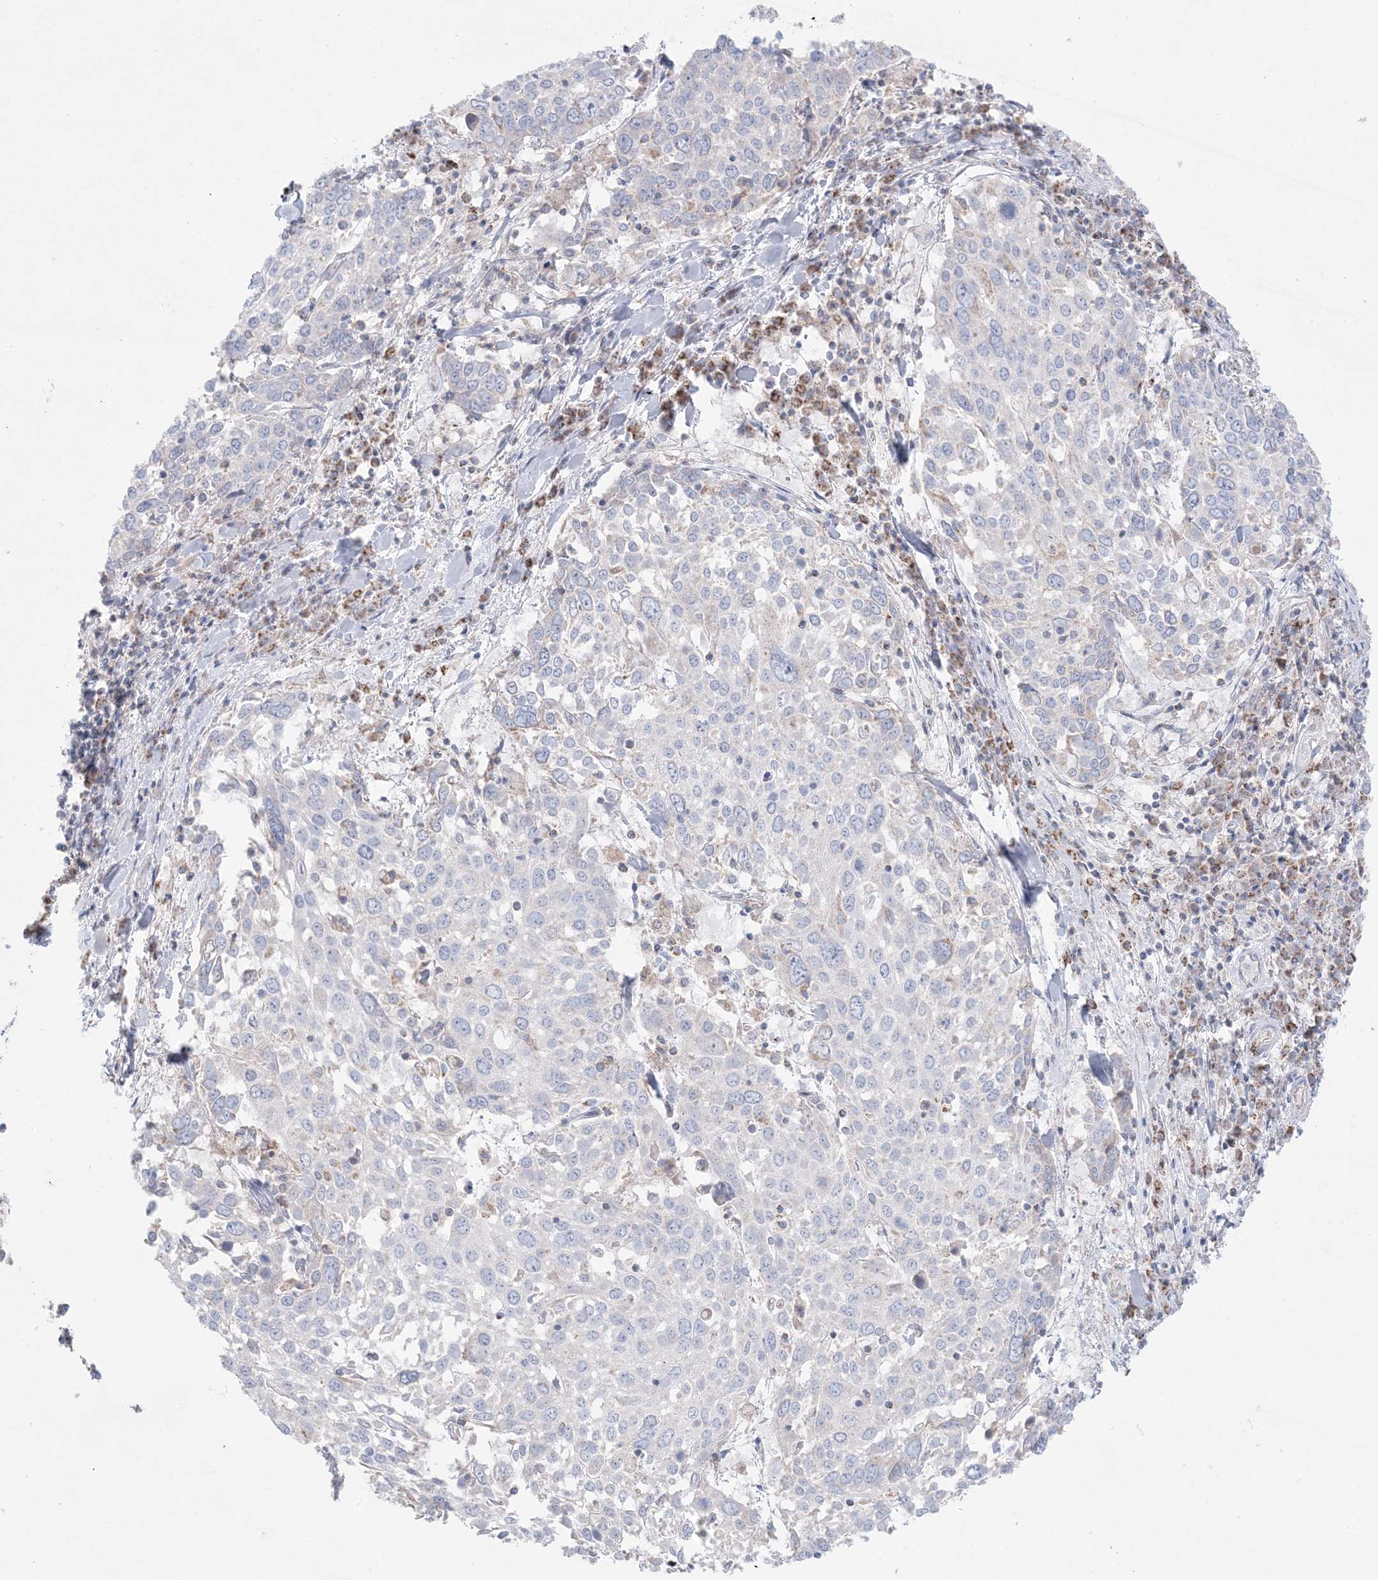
{"staining": {"intensity": "negative", "quantity": "none", "location": "none"}, "tissue": "lung cancer", "cell_type": "Tumor cells", "image_type": "cancer", "snomed": [{"axis": "morphology", "description": "Squamous cell carcinoma, NOS"}, {"axis": "topography", "description": "Lung"}], "caption": "Human lung cancer stained for a protein using immunohistochemistry (IHC) demonstrates no positivity in tumor cells.", "gene": "KCTD6", "patient": {"sex": "male", "age": 65}}